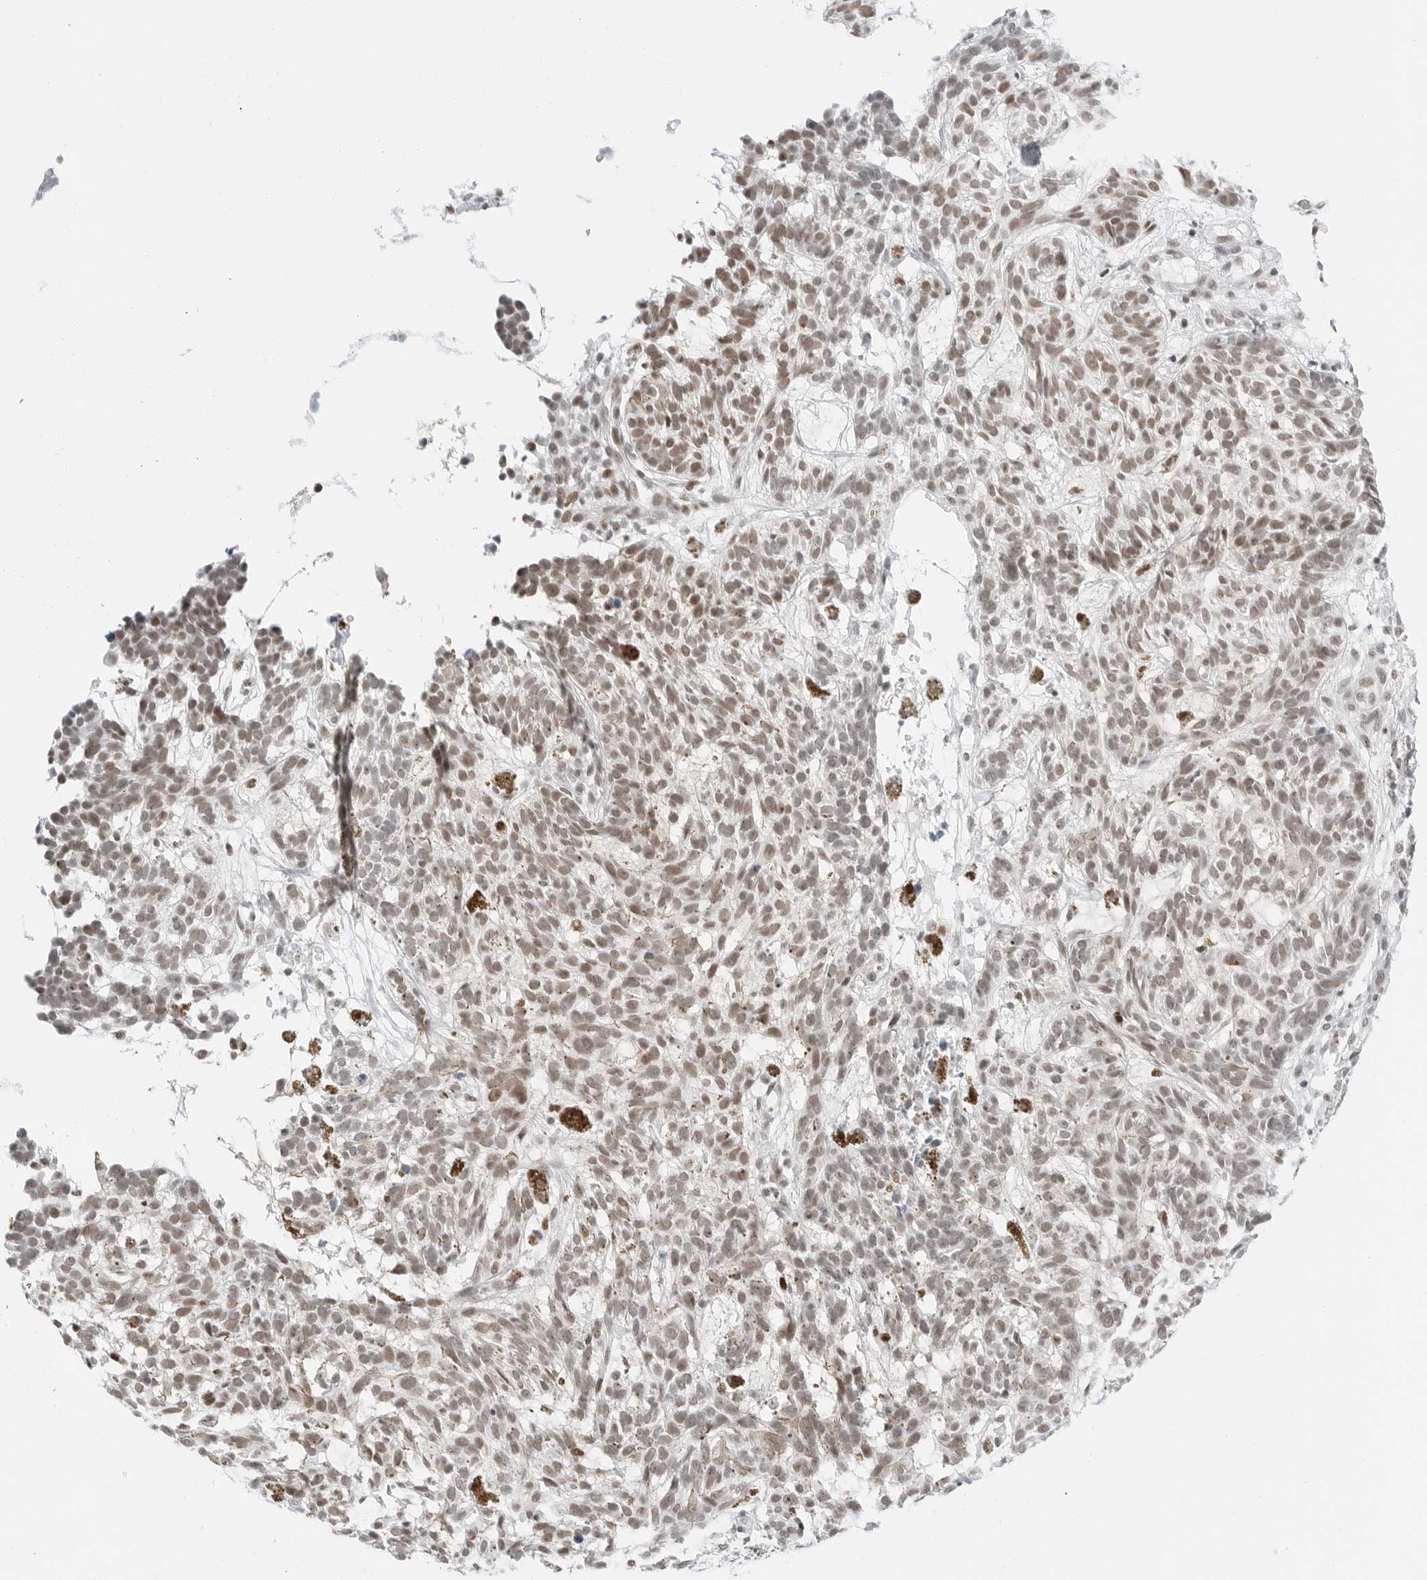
{"staining": {"intensity": "weak", "quantity": ">75%", "location": "nuclear"}, "tissue": "skin cancer", "cell_type": "Tumor cells", "image_type": "cancer", "snomed": [{"axis": "morphology", "description": "Basal cell carcinoma"}, {"axis": "topography", "description": "Skin"}], "caption": "Immunohistochemistry of human skin cancer (basal cell carcinoma) displays low levels of weak nuclear positivity in approximately >75% of tumor cells. The staining is performed using DAB brown chromogen to label protein expression. The nuclei are counter-stained blue using hematoxylin.", "gene": "CRTC2", "patient": {"sex": "male", "age": 85}}